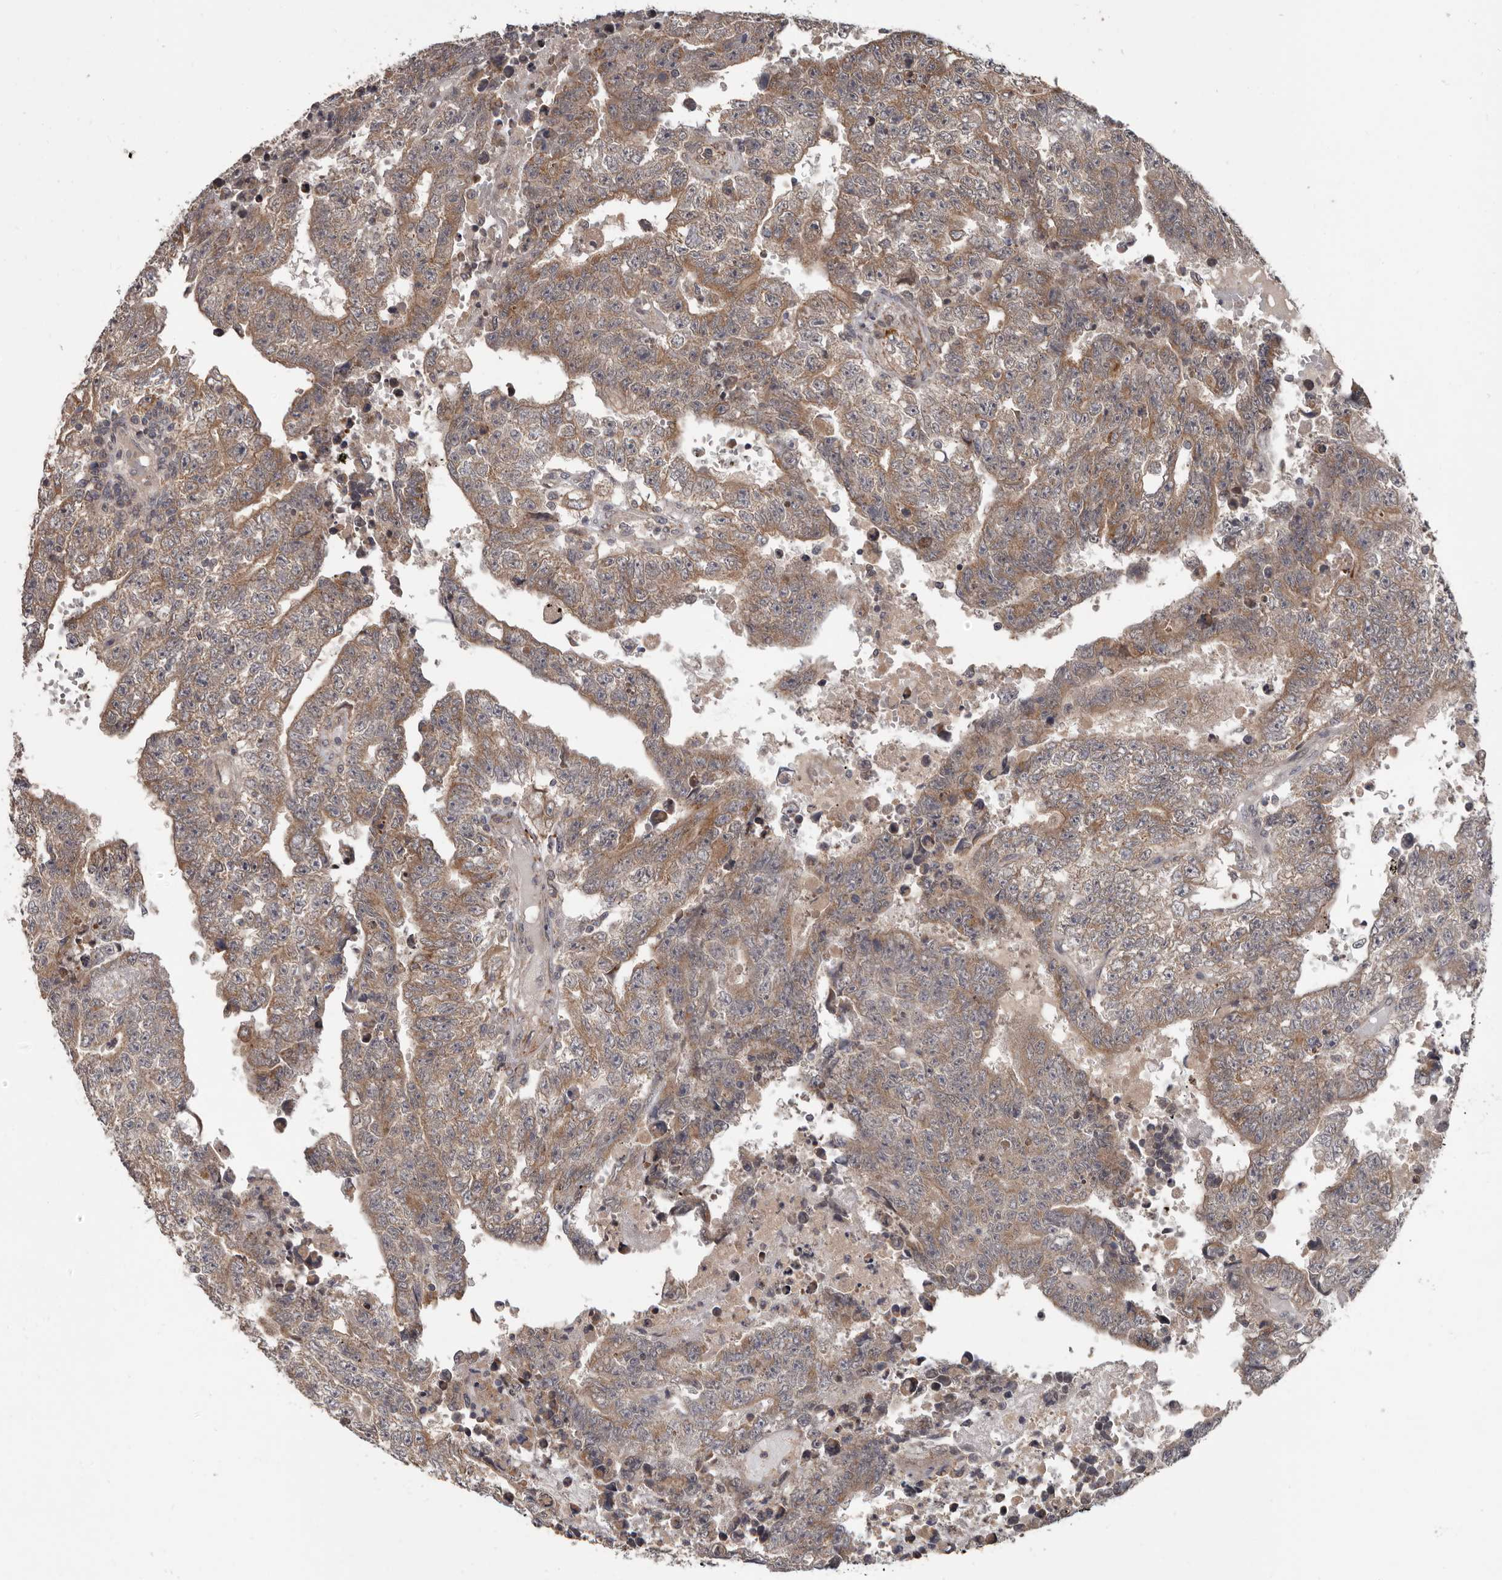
{"staining": {"intensity": "moderate", "quantity": "25%-75%", "location": "cytoplasmic/membranous"}, "tissue": "testis cancer", "cell_type": "Tumor cells", "image_type": "cancer", "snomed": [{"axis": "morphology", "description": "Carcinoma, Embryonal, NOS"}, {"axis": "topography", "description": "Testis"}], "caption": "High-power microscopy captured an immunohistochemistry (IHC) photomicrograph of testis embryonal carcinoma, revealing moderate cytoplasmic/membranous staining in approximately 25%-75% of tumor cells.", "gene": "FGFR4", "patient": {"sex": "male", "age": 25}}